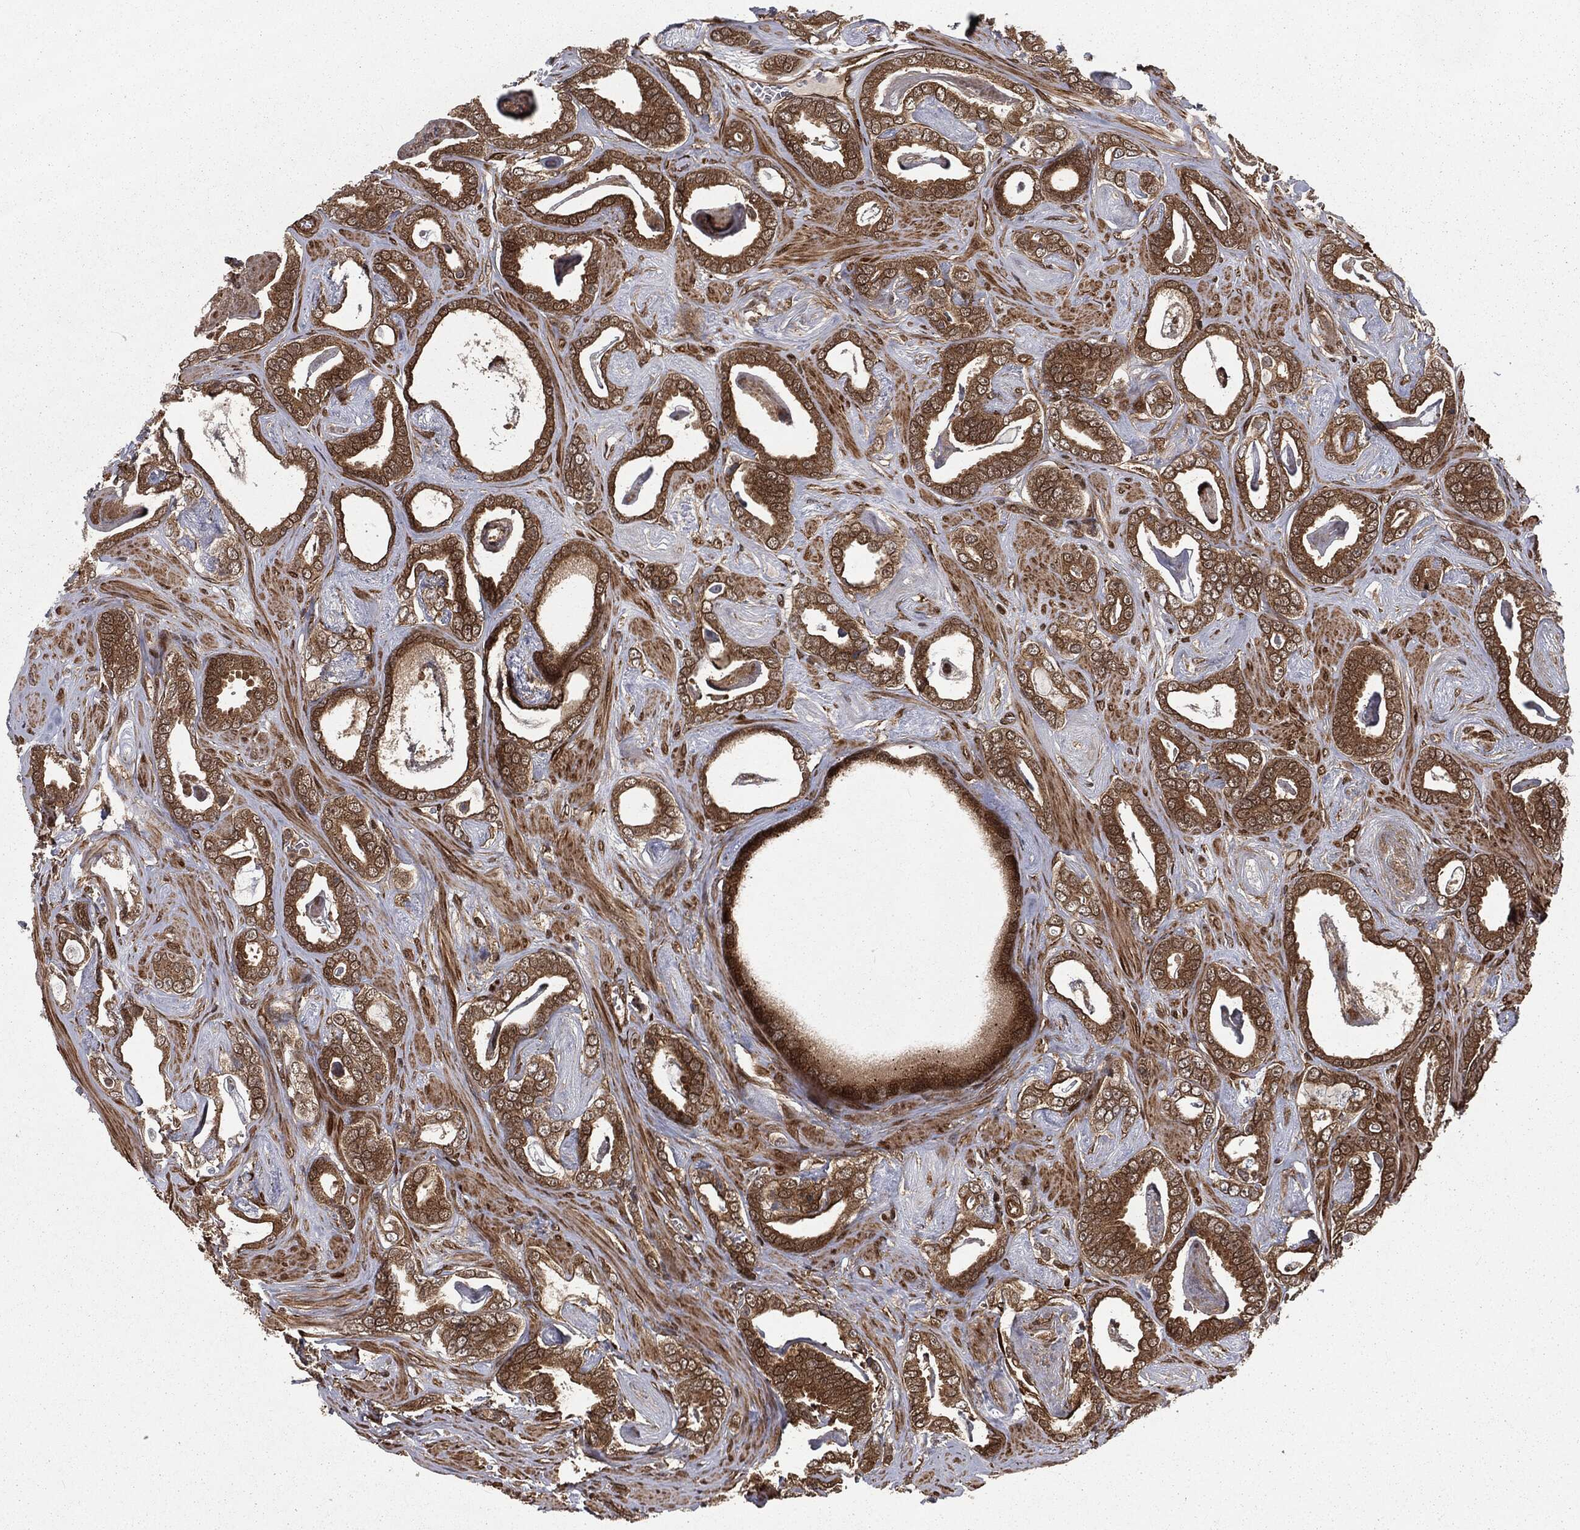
{"staining": {"intensity": "strong", "quantity": ">75%", "location": "cytoplasmic/membranous,nuclear"}, "tissue": "prostate cancer", "cell_type": "Tumor cells", "image_type": "cancer", "snomed": [{"axis": "morphology", "description": "Adenocarcinoma, High grade"}, {"axis": "topography", "description": "Prostate"}], "caption": "Immunohistochemical staining of prostate cancer (adenocarcinoma (high-grade)) exhibits high levels of strong cytoplasmic/membranous and nuclear protein expression in about >75% of tumor cells.", "gene": "RANBP9", "patient": {"sex": "male", "age": 63}}